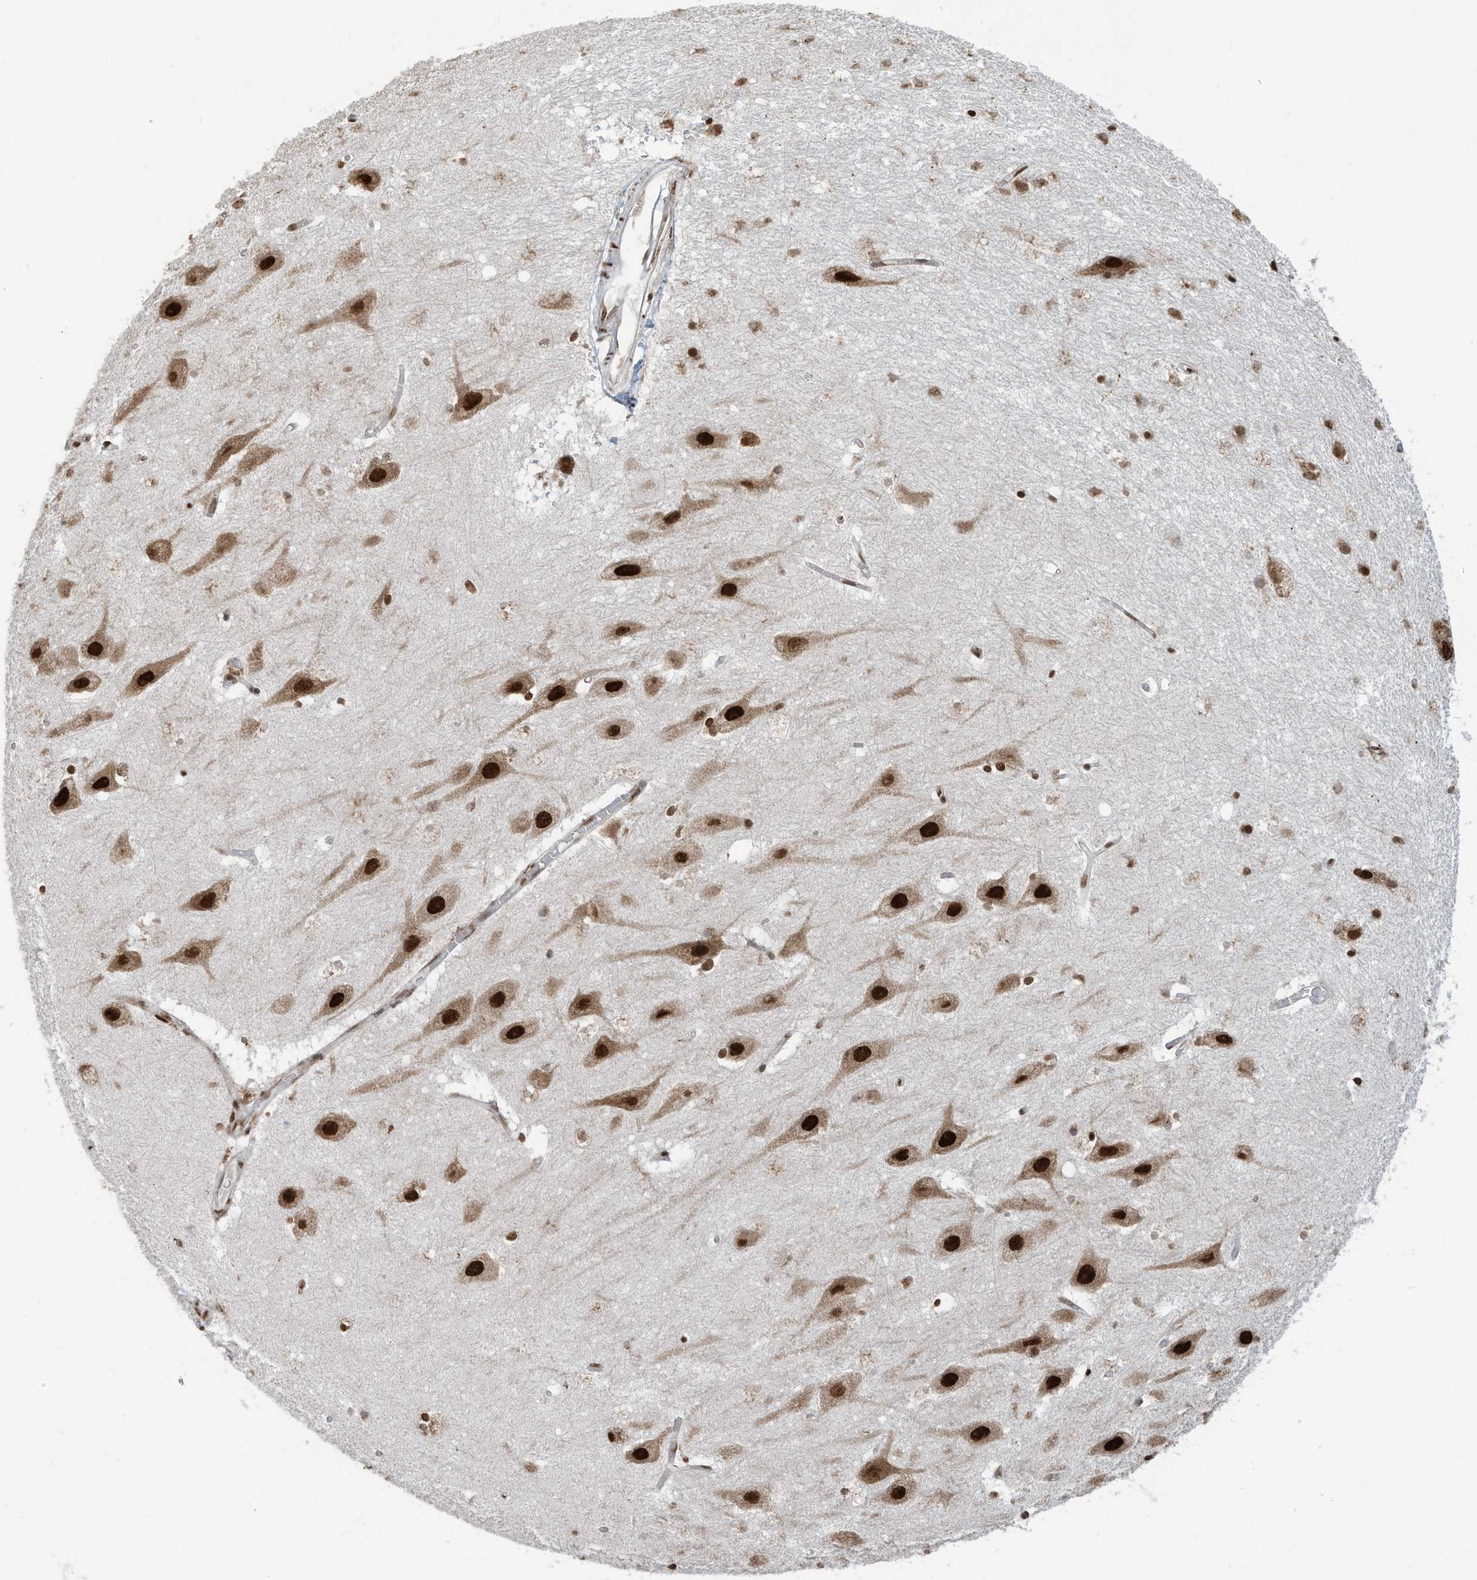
{"staining": {"intensity": "strong", "quantity": "25%-75%", "location": "nuclear"}, "tissue": "hippocampus", "cell_type": "Glial cells", "image_type": "normal", "snomed": [{"axis": "morphology", "description": "Normal tissue, NOS"}, {"axis": "topography", "description": "Hippocampus"}], "caption": "Unremarkable hippocampus displays strong nuclear expression in about 25%-75% of glial cells, visualized by immunohistochemistry.", "gene": "LBH", "patient": {"sex": "female", "age": 52}}